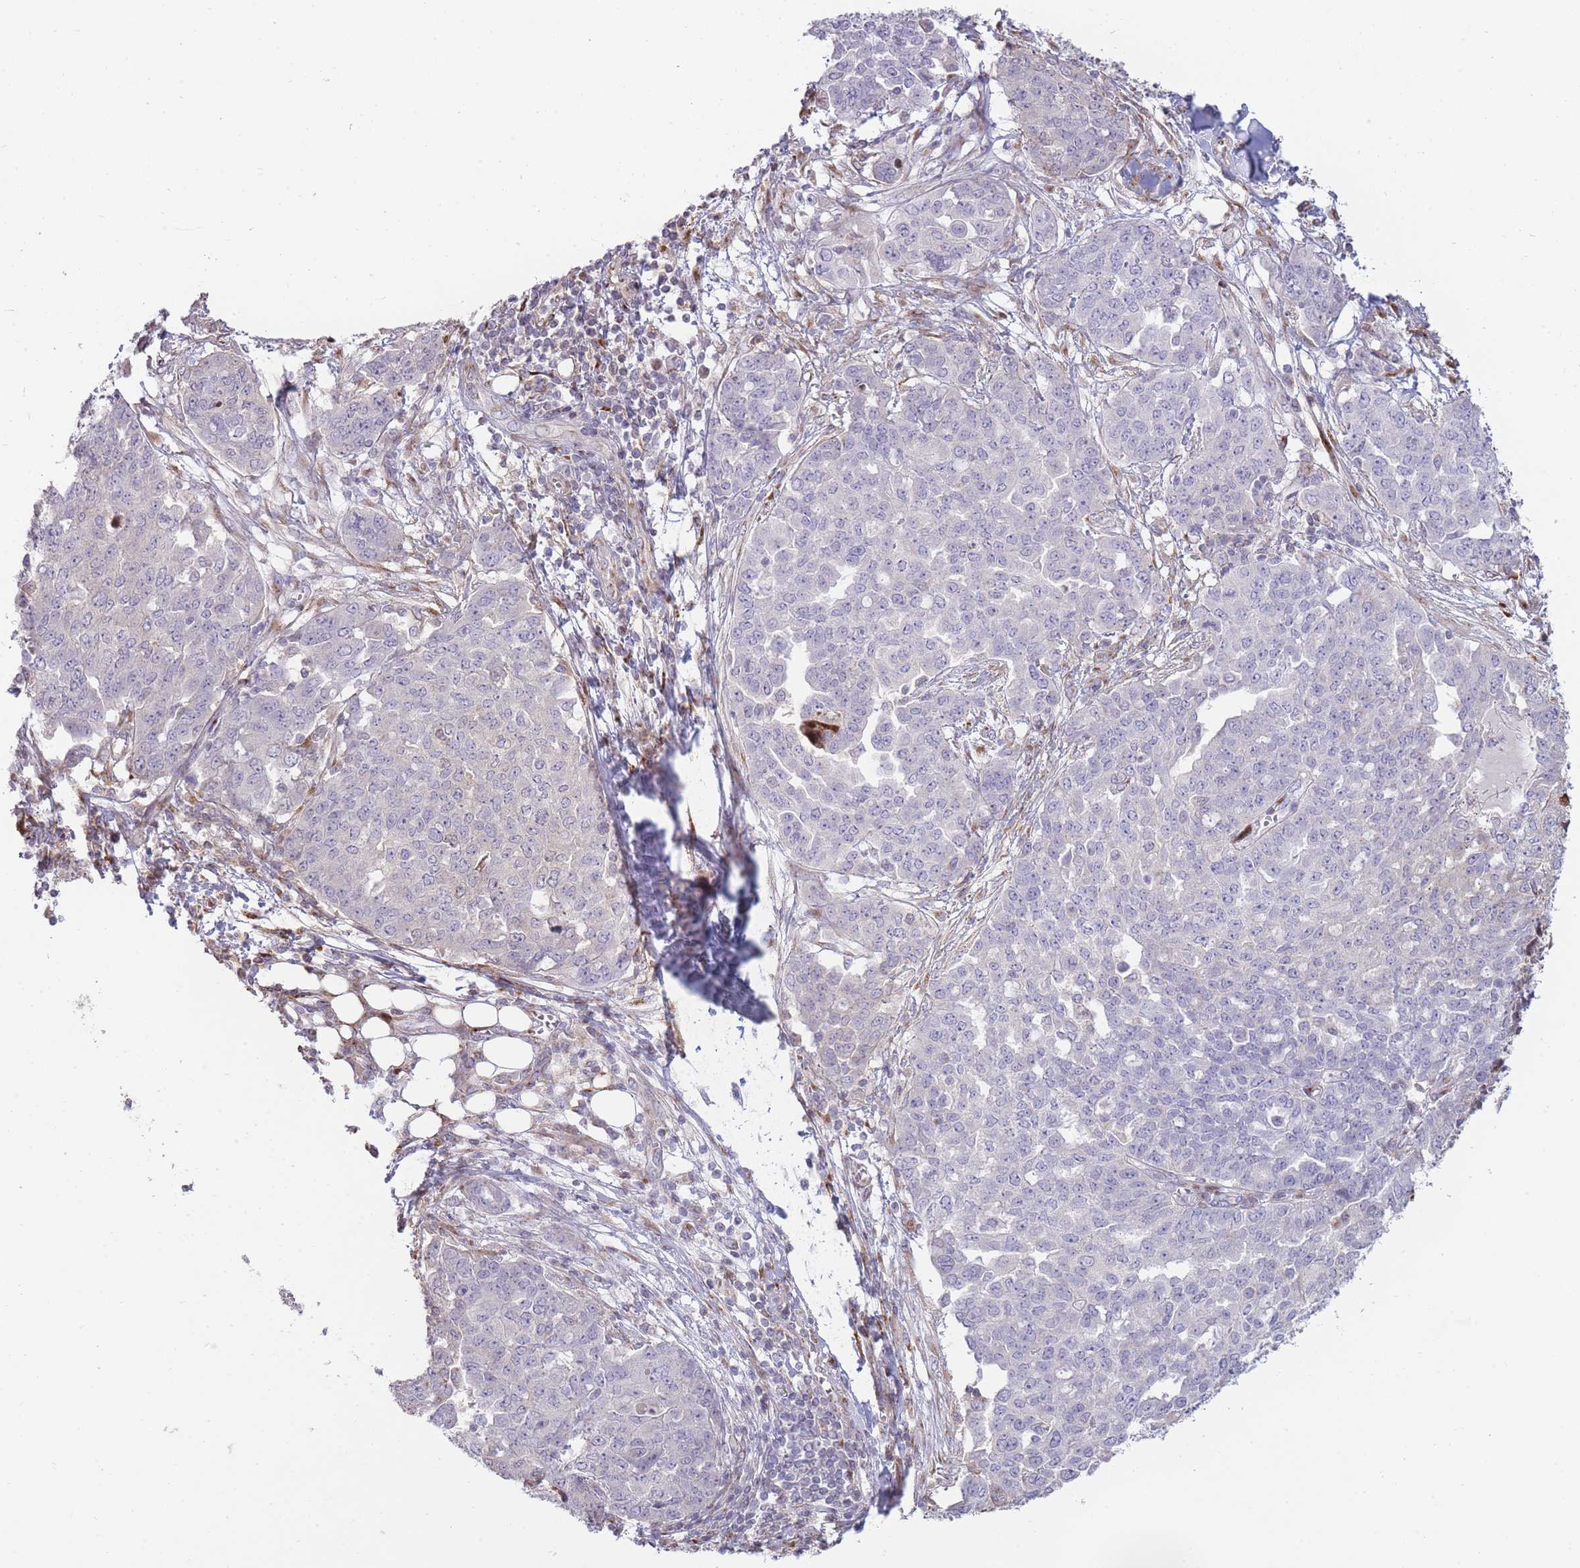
{"staining": {"intensity": "negative", "quantity": "none", "location": "none"}, "tissue": "ovarian cancer", "cell_type": "Tumor cells", "image_type": "cancer", "snomed": [{"axis": "morphology", "description": "Cystadenocarcinoma, serous, NOS"}, {"axis": "topography", "description": "Soft tissue"}, {"axis": "topography", "description": "Ovary"}], "caption": "Immunohistochemical staining of ovarian cancer exhibits no significant expression in tumor cells.", "gene": "PPP3R2", "patient": {"sex": "female", "age": 57}}